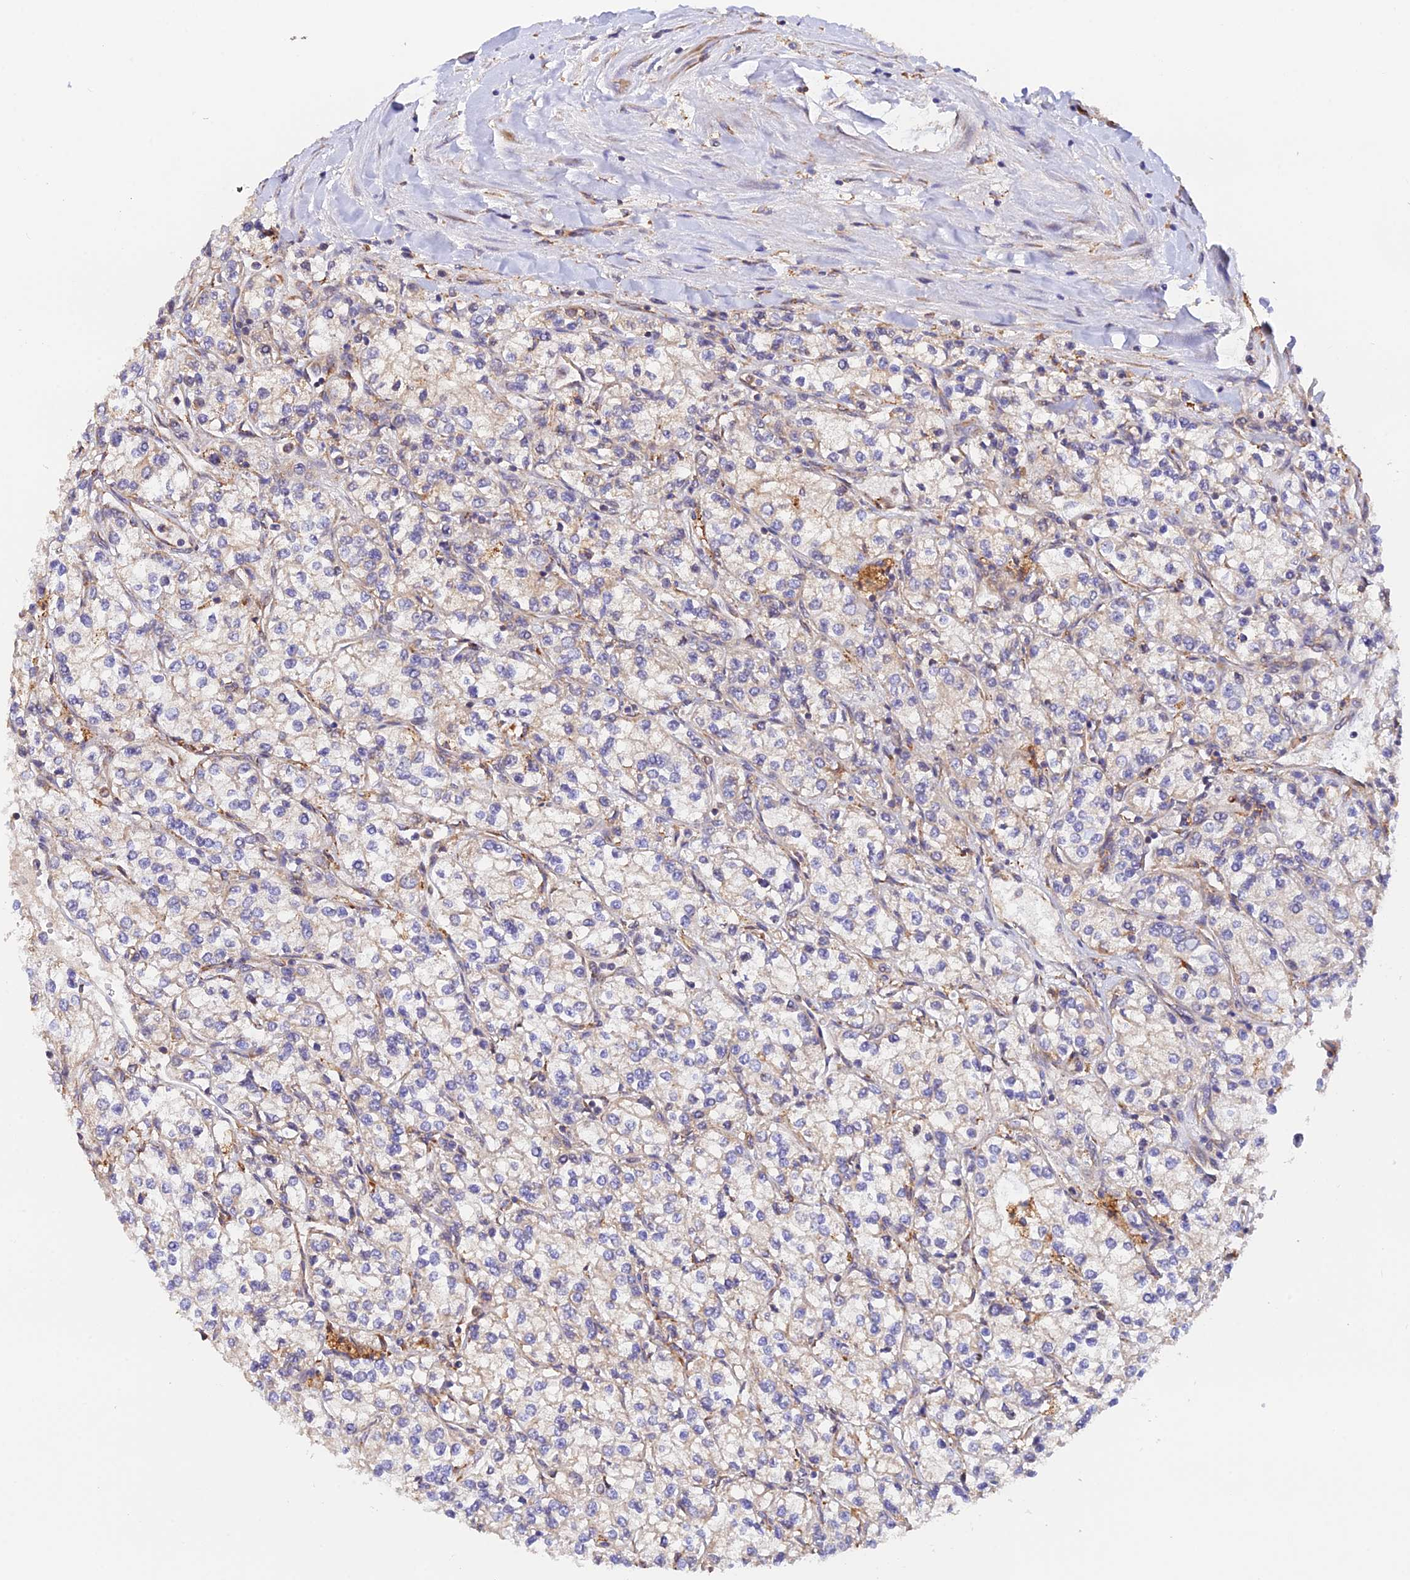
{"staining": {"intensity": "moderate", "quantity": "<25%", "location": "cytoplasmic/membranous"}, "tissue": "renal cancer", "cell_type": "Tumor cells", "image_type": "cancer", "snomed": [{"axis": "morphology", "description": "Adenocarcinoma, NOS"}, {"axis": "topography", "description": "Kidney"}], "caption": "The immunohistochemical stain shows moderate cytoplasmic/membranous positivity in tumor cells of renal cancer tissue.", "gene": "RPL5", "patient": {"sex": "male", "age": 80}}